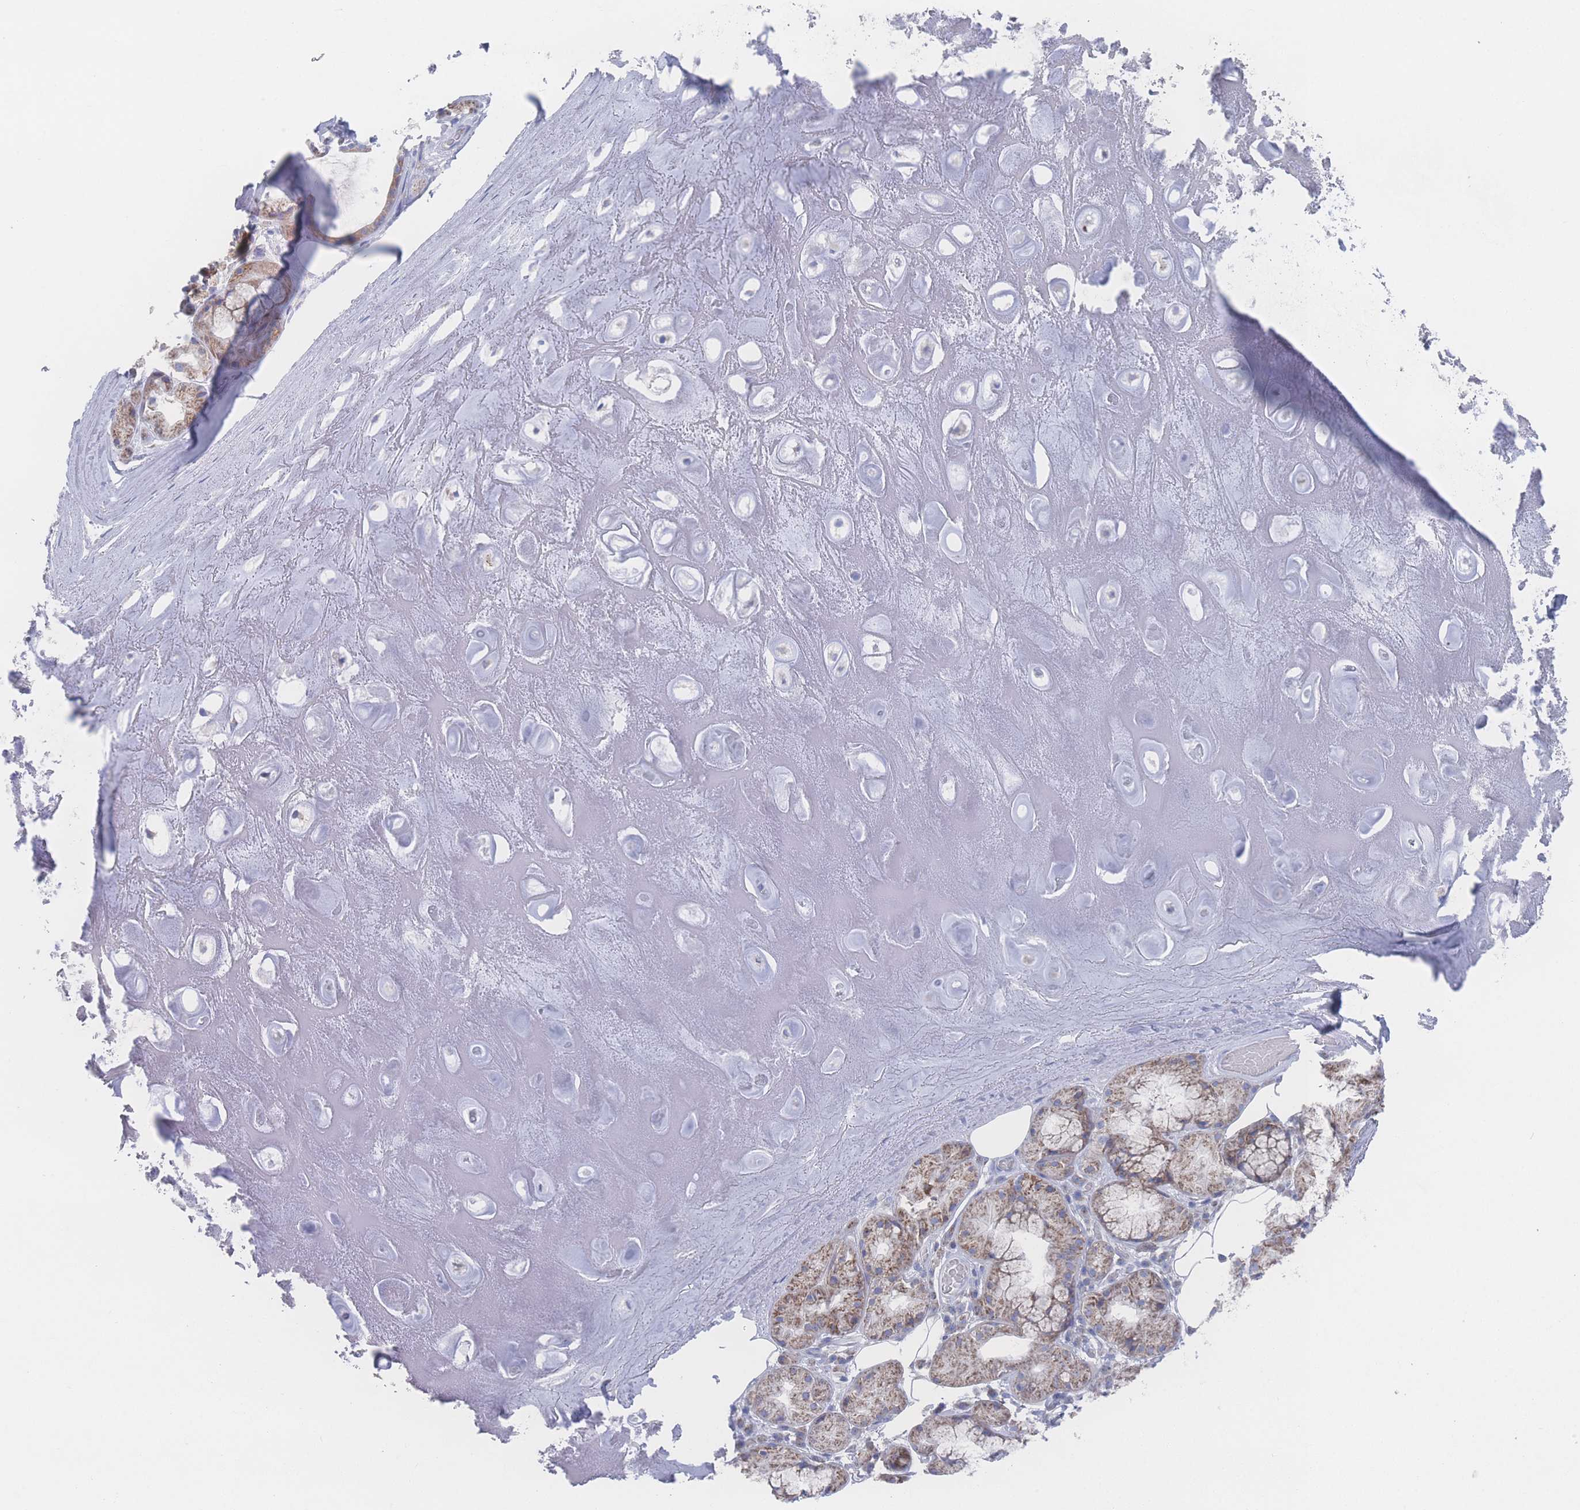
{"staining": {"intensity": "negative", "quantity": "none", "location": "none"}, "tissue": "adipose tissue", "cell_type": "Adipocytes", "image_type": "normal", "snomed": [{"axis": "morphology", "description": "Normal tissue, NOS"}, {"axis": "topography", "description": "Cartilage tissue"}], "caption": "IHC histopathology image of benign adipose tissue: human adipose tissue stained with DAB demonstrates no significant protein expression in adipocytes.", "gene": "SNPH", "patient": {"sex": "male", "age": 81}}